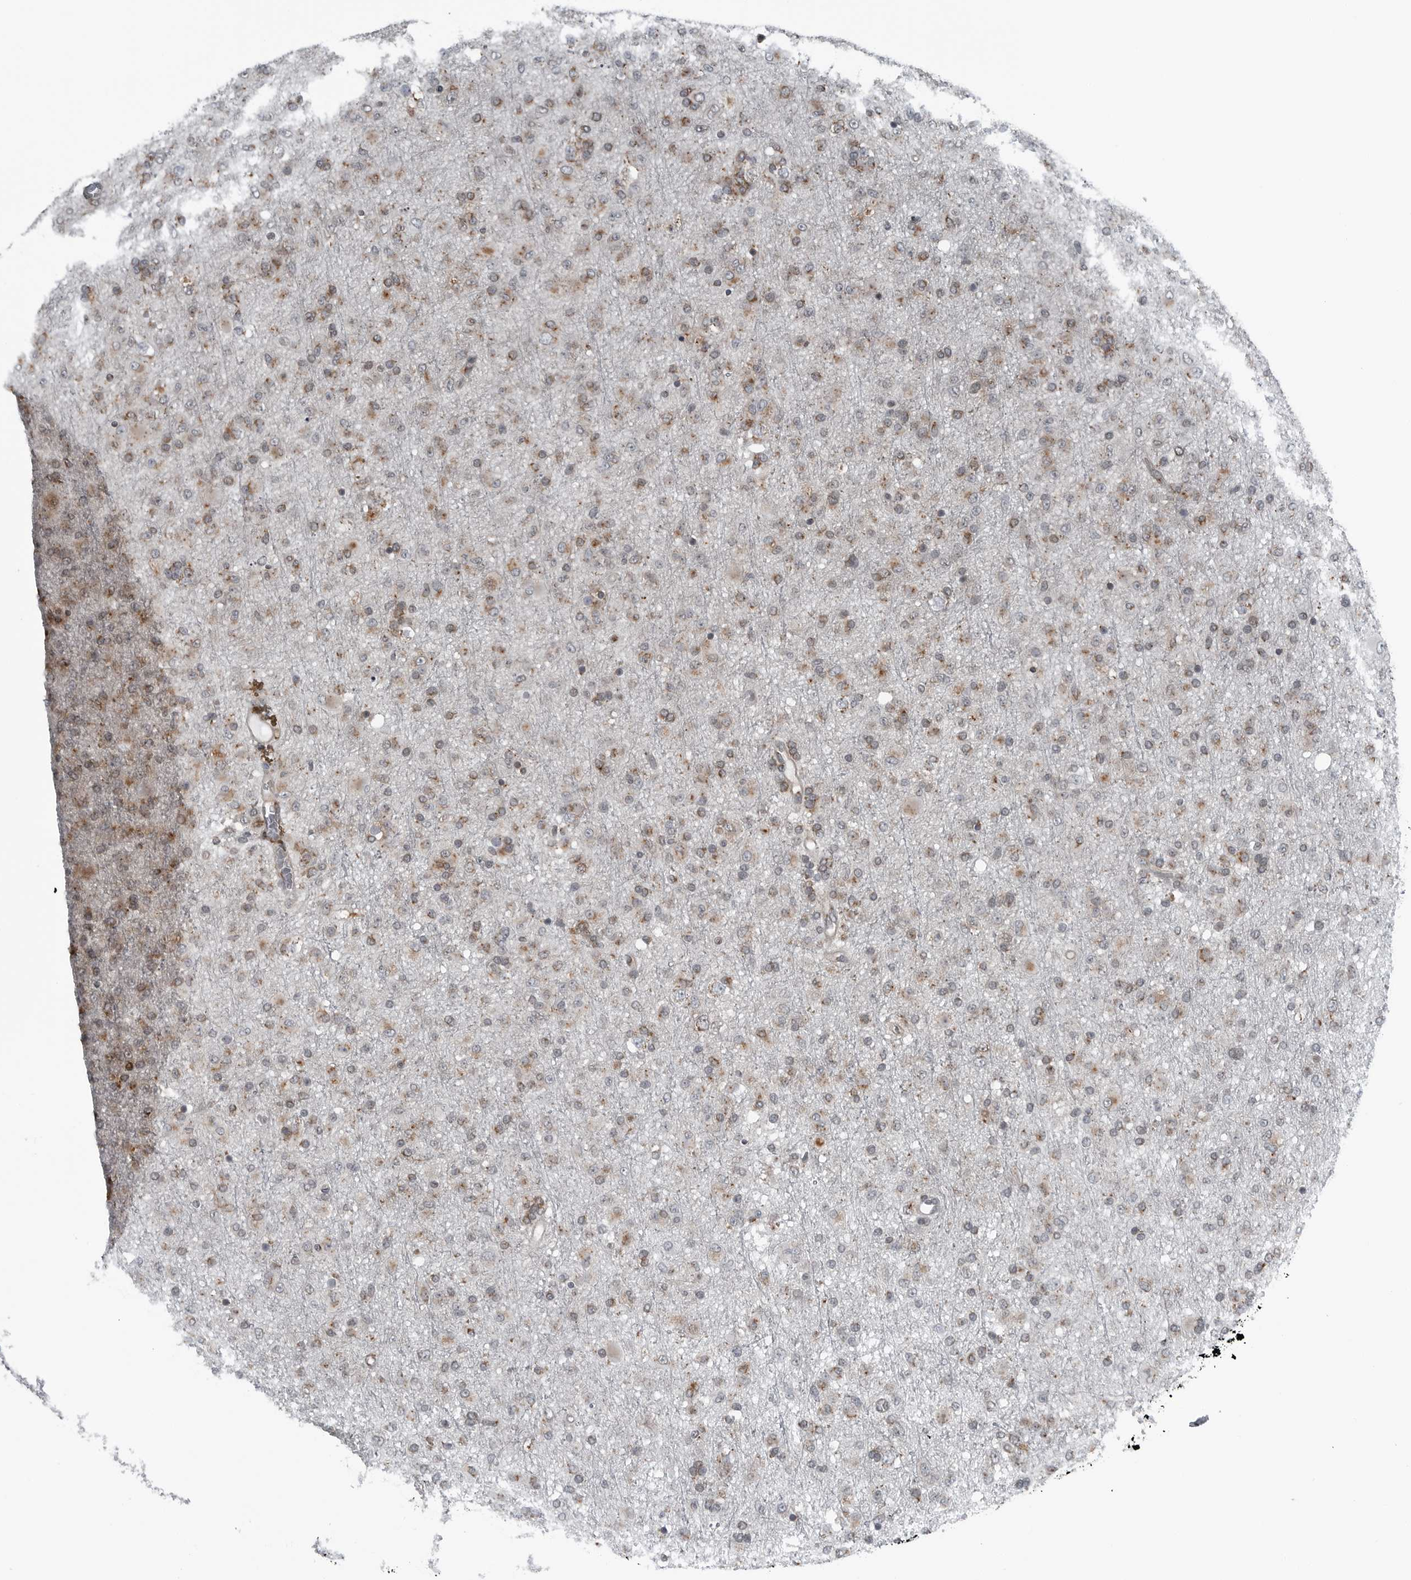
{"staining": {"intensity": "weak", "quantity": "25%-75%", "location": "cytoplasmic/membranous"}, "tissue": "glioma", "cell_type": "Tumor cells", "image_type": "cancer", "snomed": [{"axis": "morphology", "description": "Glioma, malignant, Low grade"}, {"axis": "topography", "description": "Brain"}], "caption": "This photomicrograph shows IHC staining of glioma, with low weak cytoplasmic/membranous expression in approximately 25%-75% of tumor cells.", "gene": "CEP85", "patient": {"sex": "male", "age": 65}}